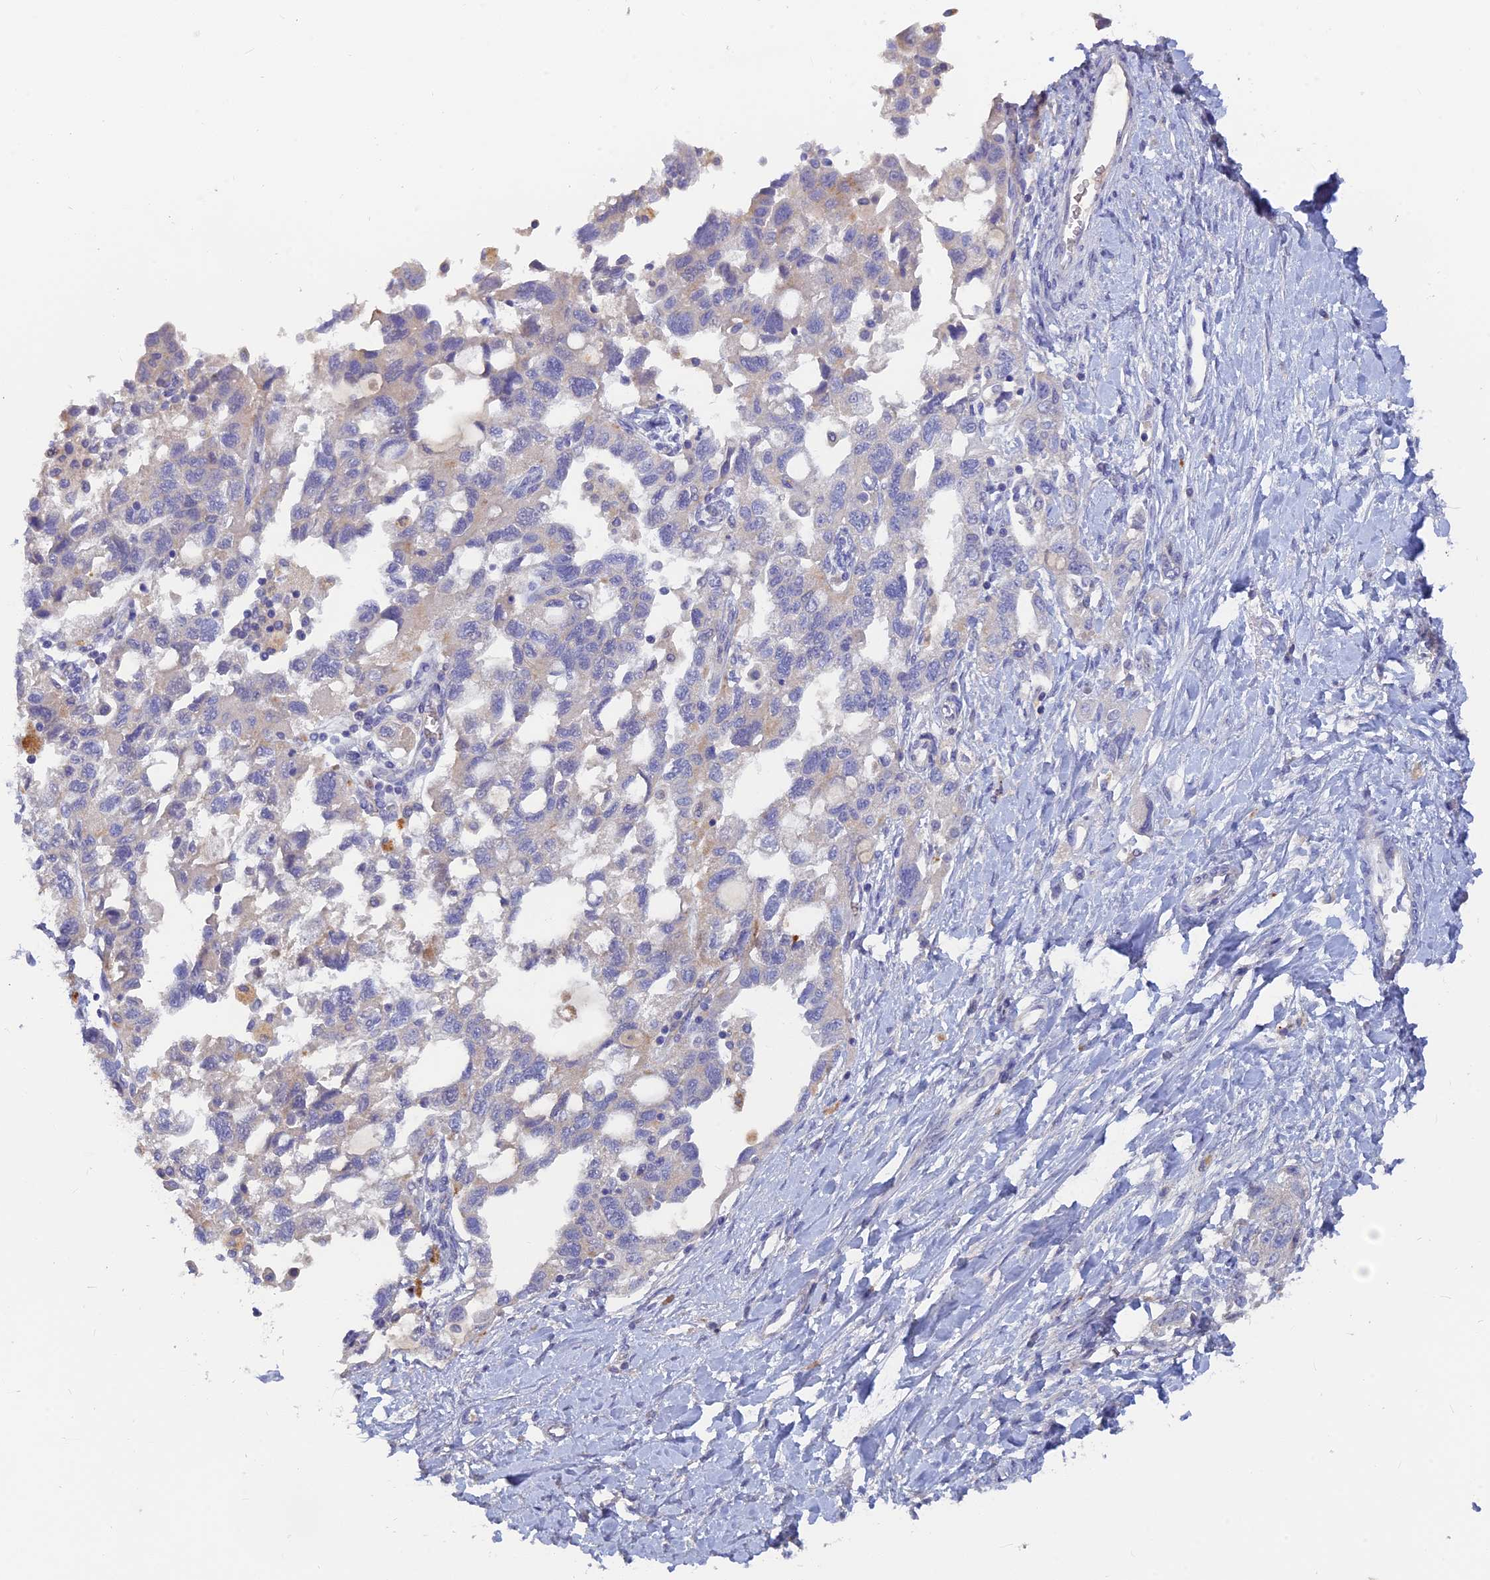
{"staining": {"intensity": "negative", "quantity": "none", "location": "none"}, "tissue": "ovarian cancer", "cell_type": "Tumor cells", "image_type": "cancer", "snomed": [{"axis": "morphology", "description": "Carcinoma, NOS"}, {"axis": "morphology", "description": "Cystadenocarcinoma, serous, NOS"}, {"axis": "topography", "description": "Ovary"}], "caption": "DAB immunohistochemical staining of ovarian serous cystadenocarcinoma demonstrates no significant staining in tumor cells.", "gene": "ARRDC1", "patient": {"sex": "female", "age": 69}}